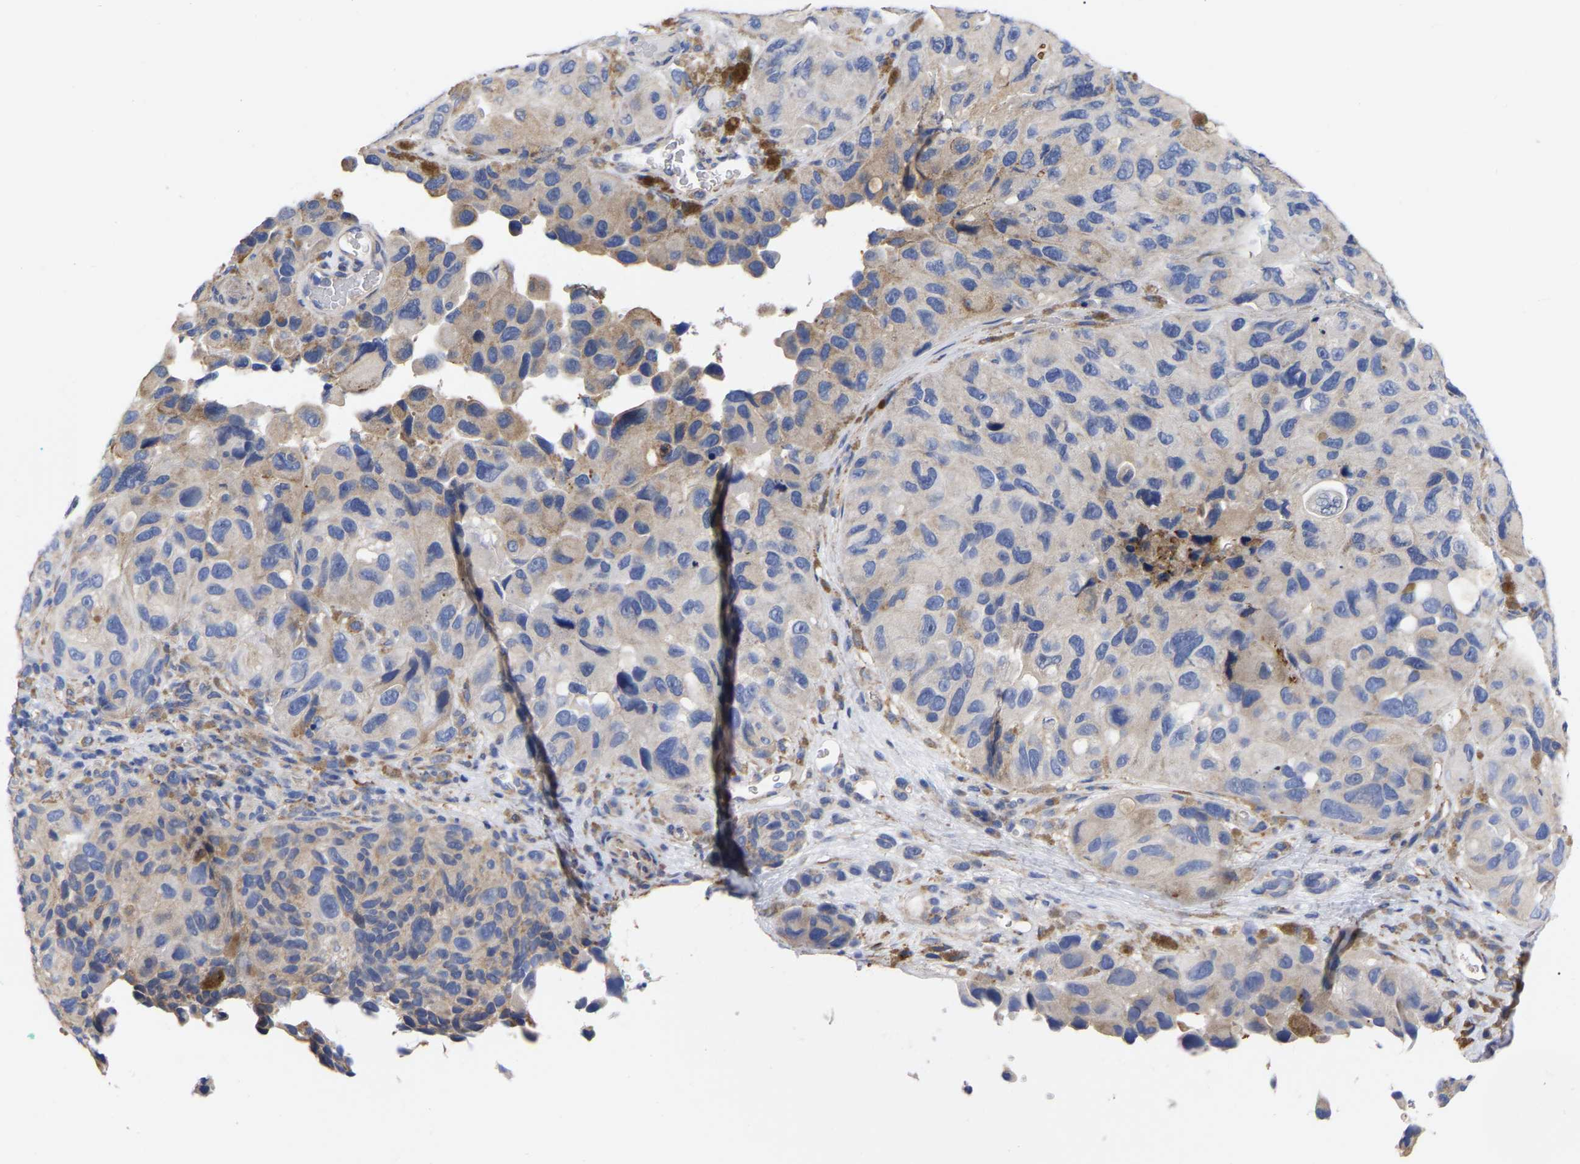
{"staining": {"intensity": "weak", "quantity": "<25%", "location": "cytoplasmic/membranous"}, "tissue": "melanoma", "cell_type": "Tumor cells", "image_type": "cancer", "snomed": [{"axis": "morphology", "description": "Malignant melanoma, NOS"}, {"axis": "topography", "description": "Skin"}], "caption": "Immunohistochemistry image of human malignant melanoma stained for a protein (brown), which shows no expression in tumor cells.", "gene": "CFAP298", "patient": {"sex": "female", "age": 73}}